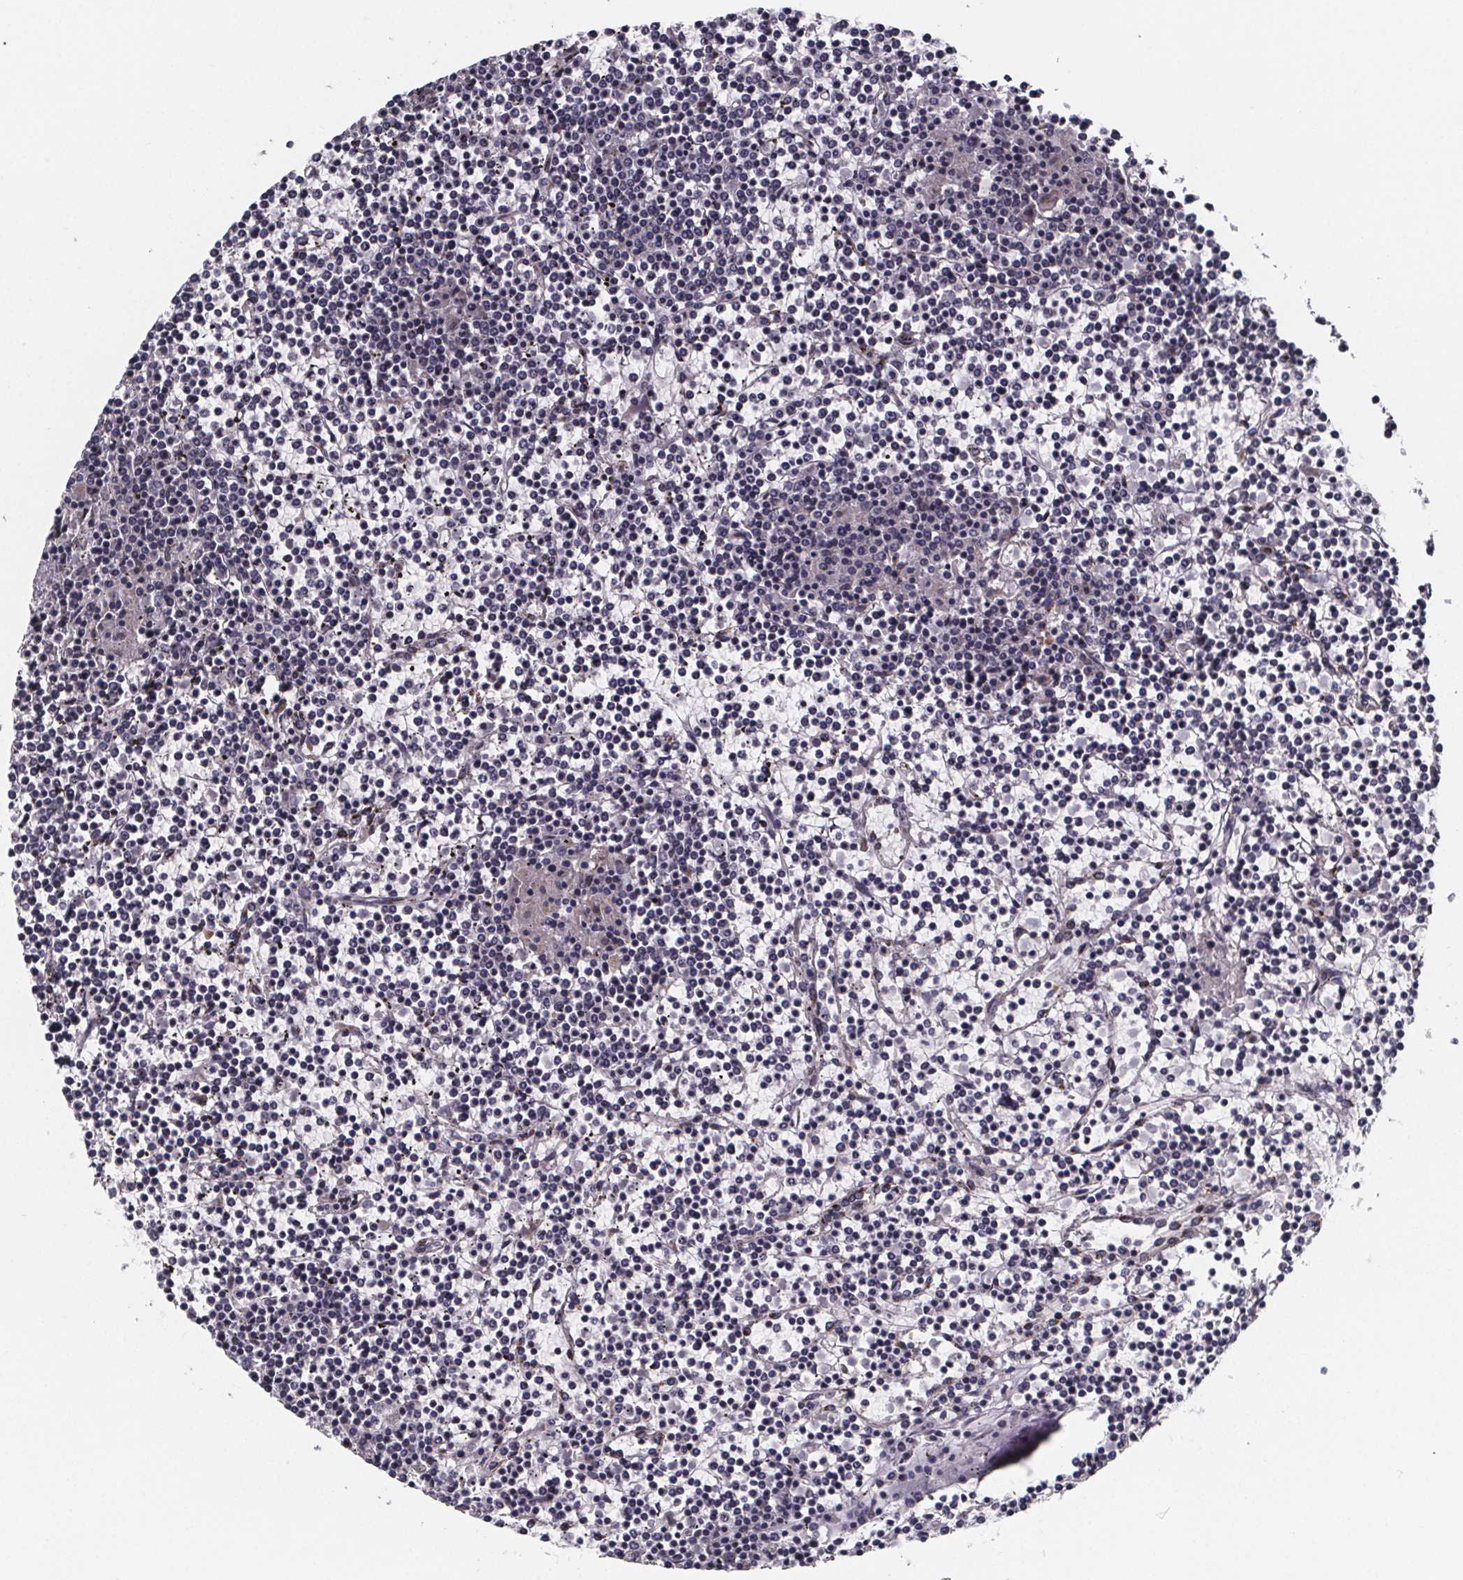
{"staining": {"intensity": "negative", "quantity": "none", "location": "none"}, "tissue": "lymphoma", "cell_type": "Tumor cells", "image_type": "cancer", "snomed": [{"axis": "morphology", "description": "Malignant lymphoma, non-Hodgkin's type, Low grade"}, {"axis": "topography", "description": "Spleen"}], "caption": "Human low-grade malignant lymphoma, non-Hodgkin's type stained for a protein using IHC shows no staining in tumor cells.", "gene": "NDST1", "patient": {"sex": "female", "age": 19}}